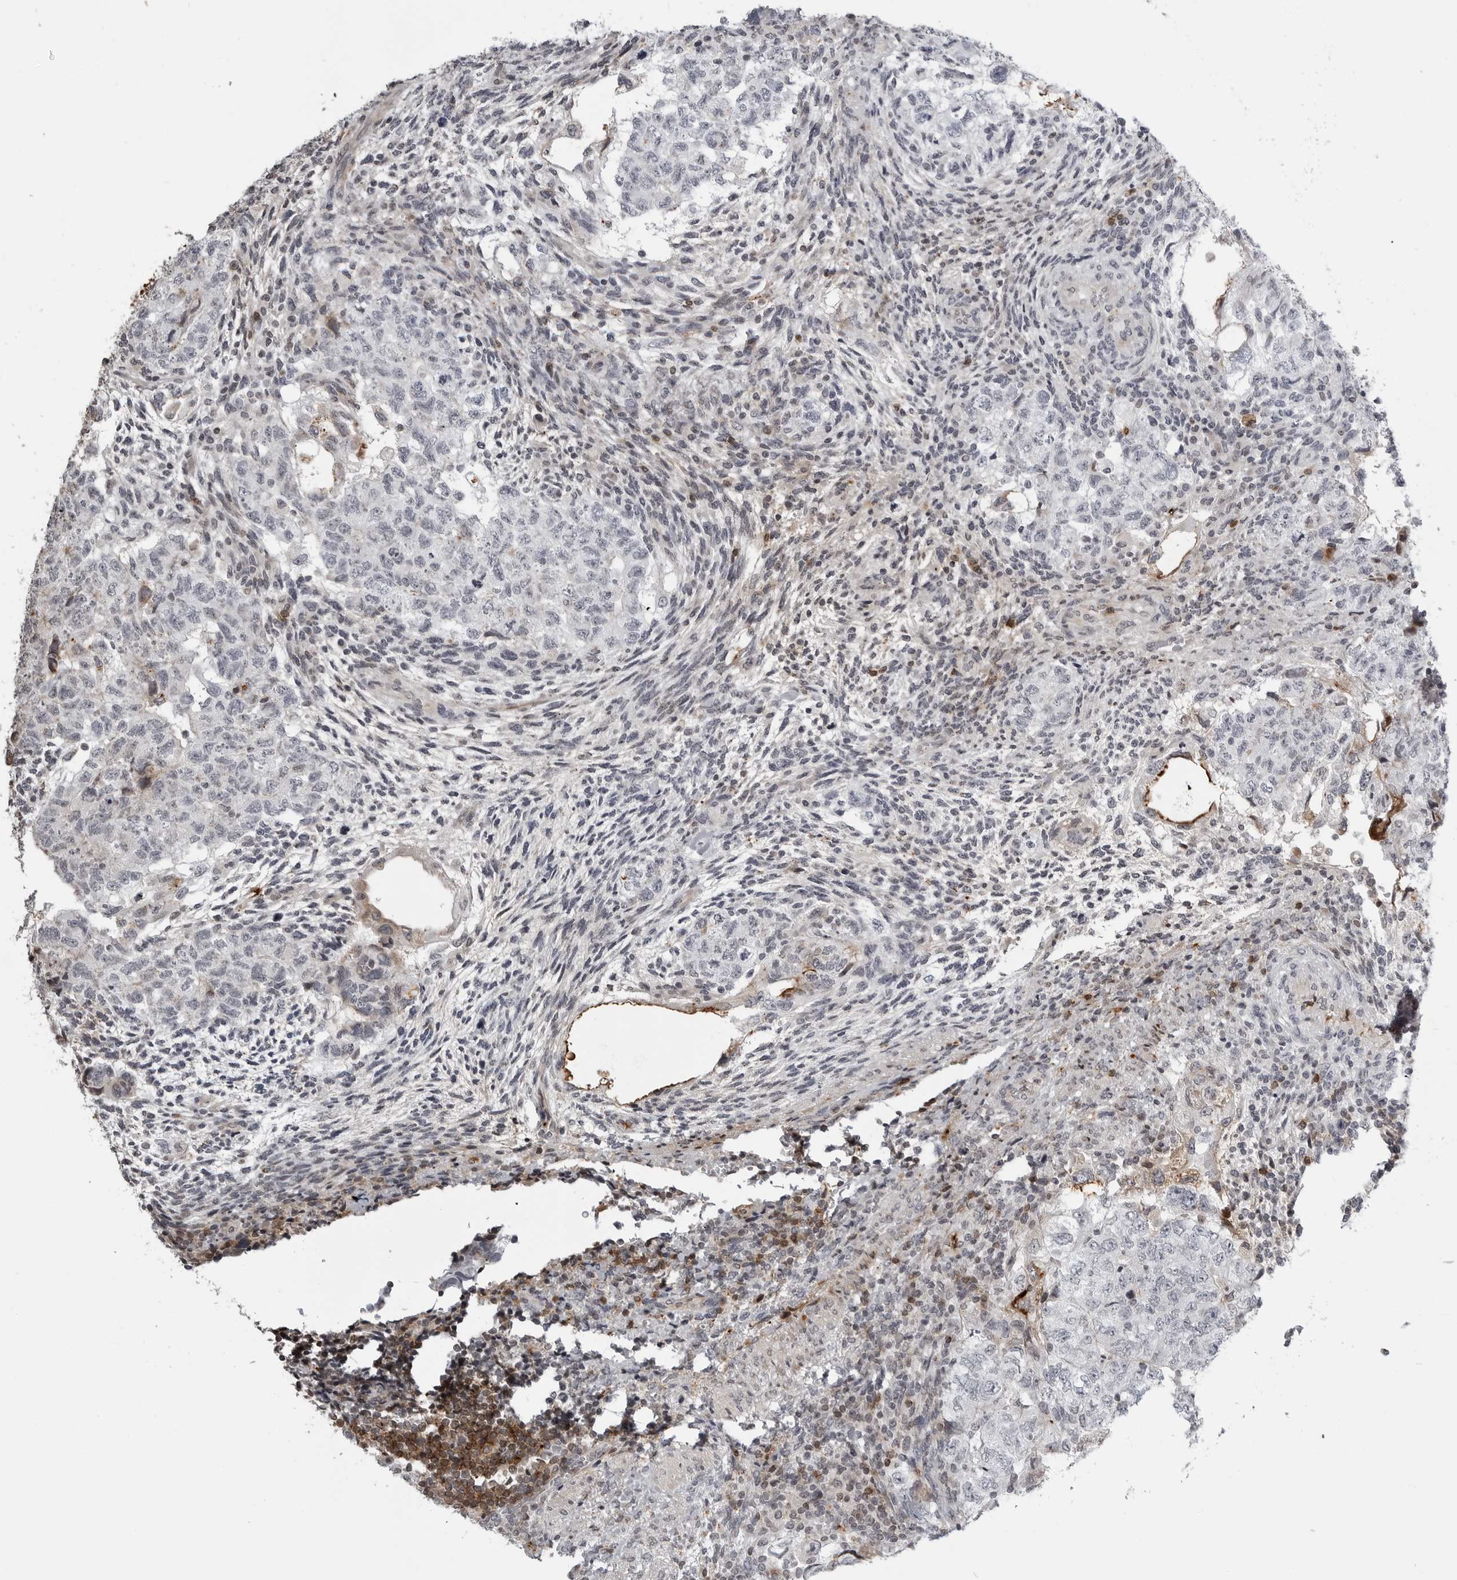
{"staining": {"intensity": "negative", "quantity": "none", "location": "none"}, "tissue": "testis cancer", "cell_type": "Tumor cells", "image_type": "cancer", "snomed": [{"axis": "morphology", "description": "Normal tissue, NOS"}, {"axis": "morphology", "description": "Carcinoma, Embryonal, NOS"}, {"axis": "topography", "description": "Testis"}], "caption": "Immunohistochemistry micrograph of embryonal carcinoma (testis) stained for a protein (brown), which exhibits no staining in tumor cells. Brightfield microscopy of immunohistochemistry (IHC) stained with DAB (3,3'-diaminobenzidine) (brown) and hematoxylin (blue), captured at high magnification.", "gene": "CXCR5", "patient": {"sex": "male", "age": 36}}